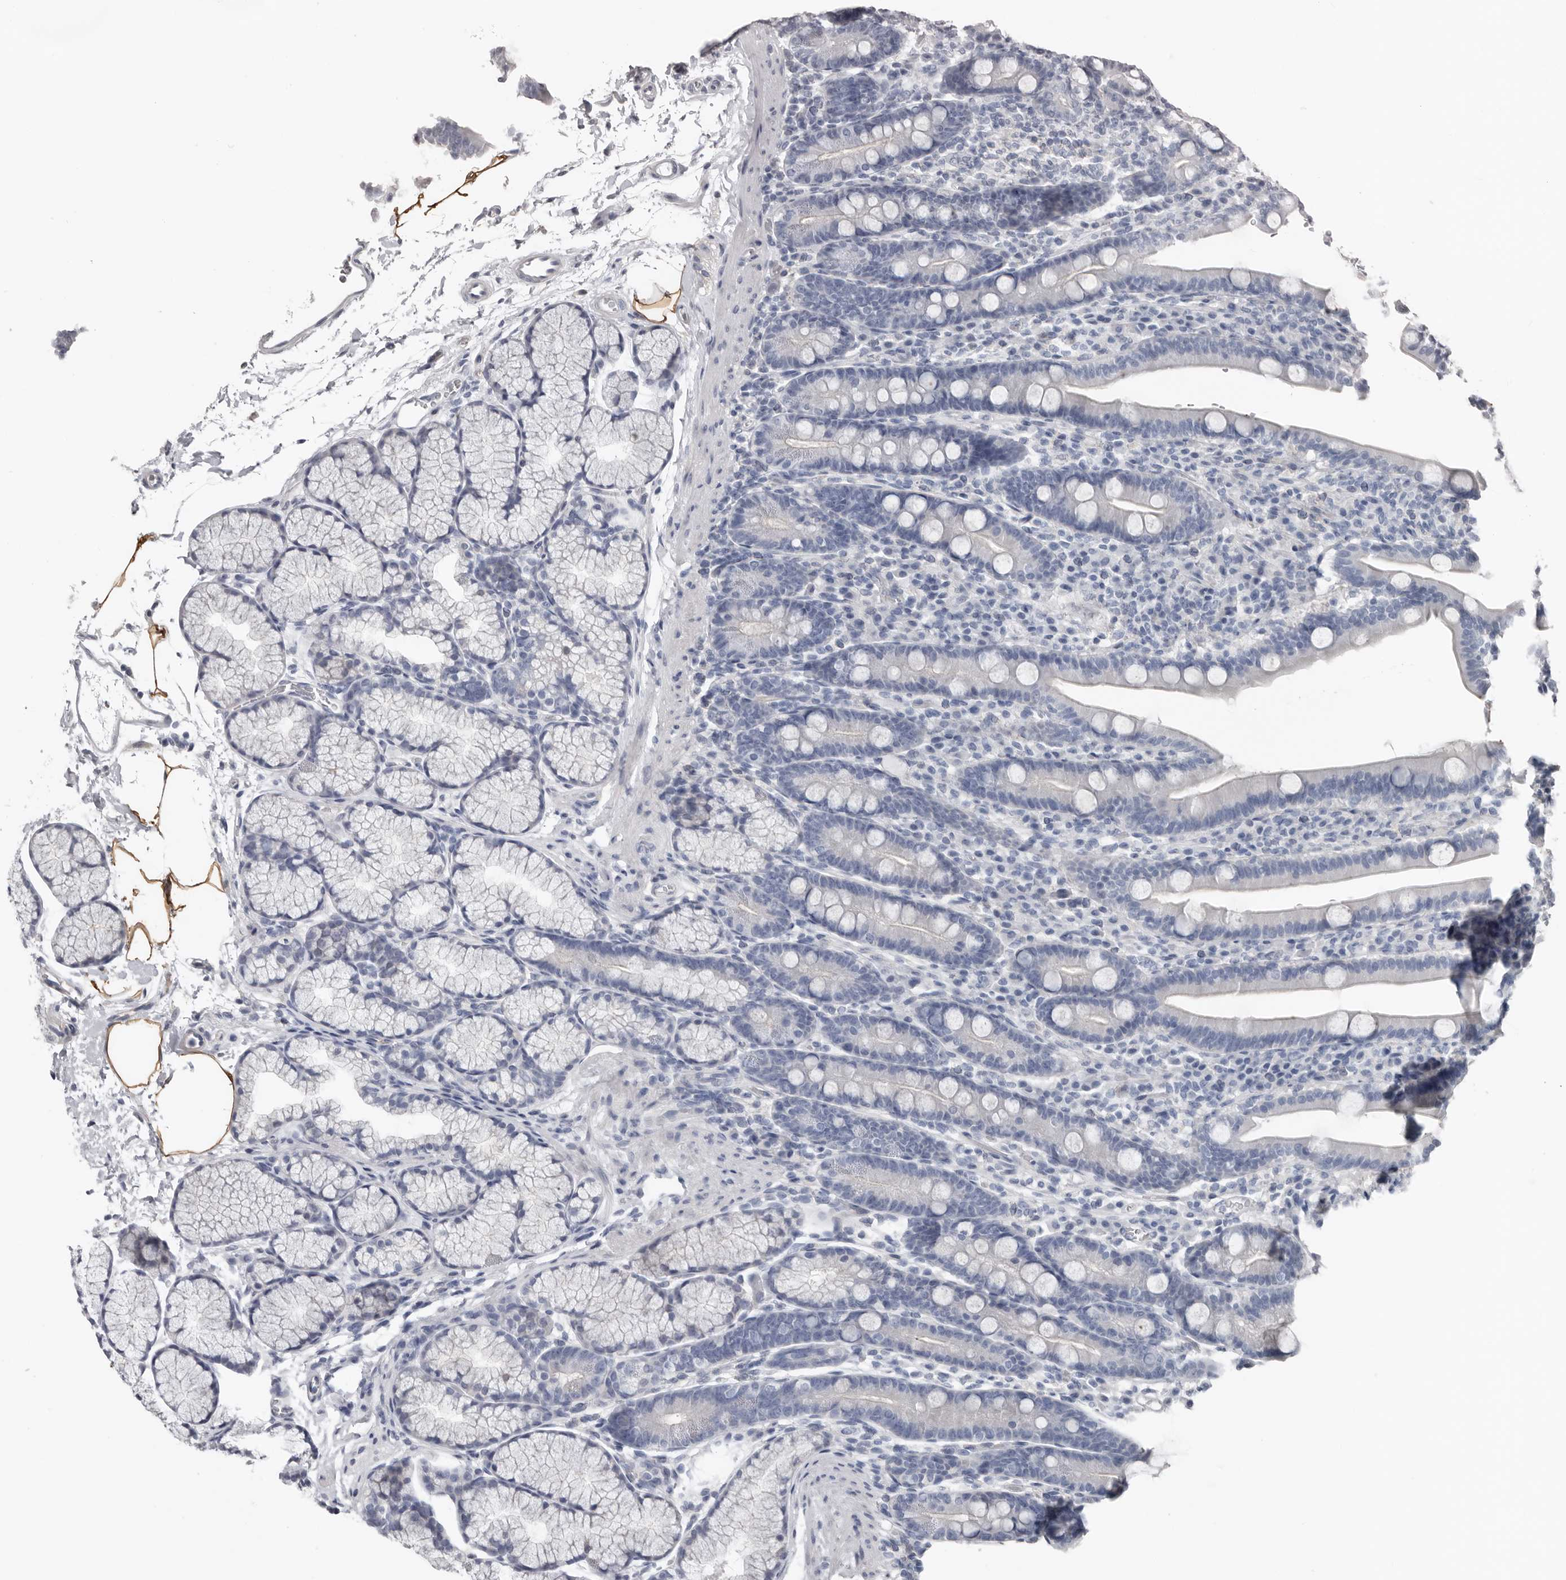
{"staining": {"intensity": "negative", "quantity": "none", "location": "none"}, "tissue": "duodenum", "cell_type": "Glandular cells", "image_type": "normal", "snomed": [{"axis": "morphology", "description": "Normal tissue, NOS"}, {"axis": "topography", "description": "Duodenum"}], "caption": "Human duodenum stained for a protein using immunohistochemistry (IHC) displays no staining in glandular cells.", "gene": "FABP7", "patient": {"sex": "male", "age": 35}}